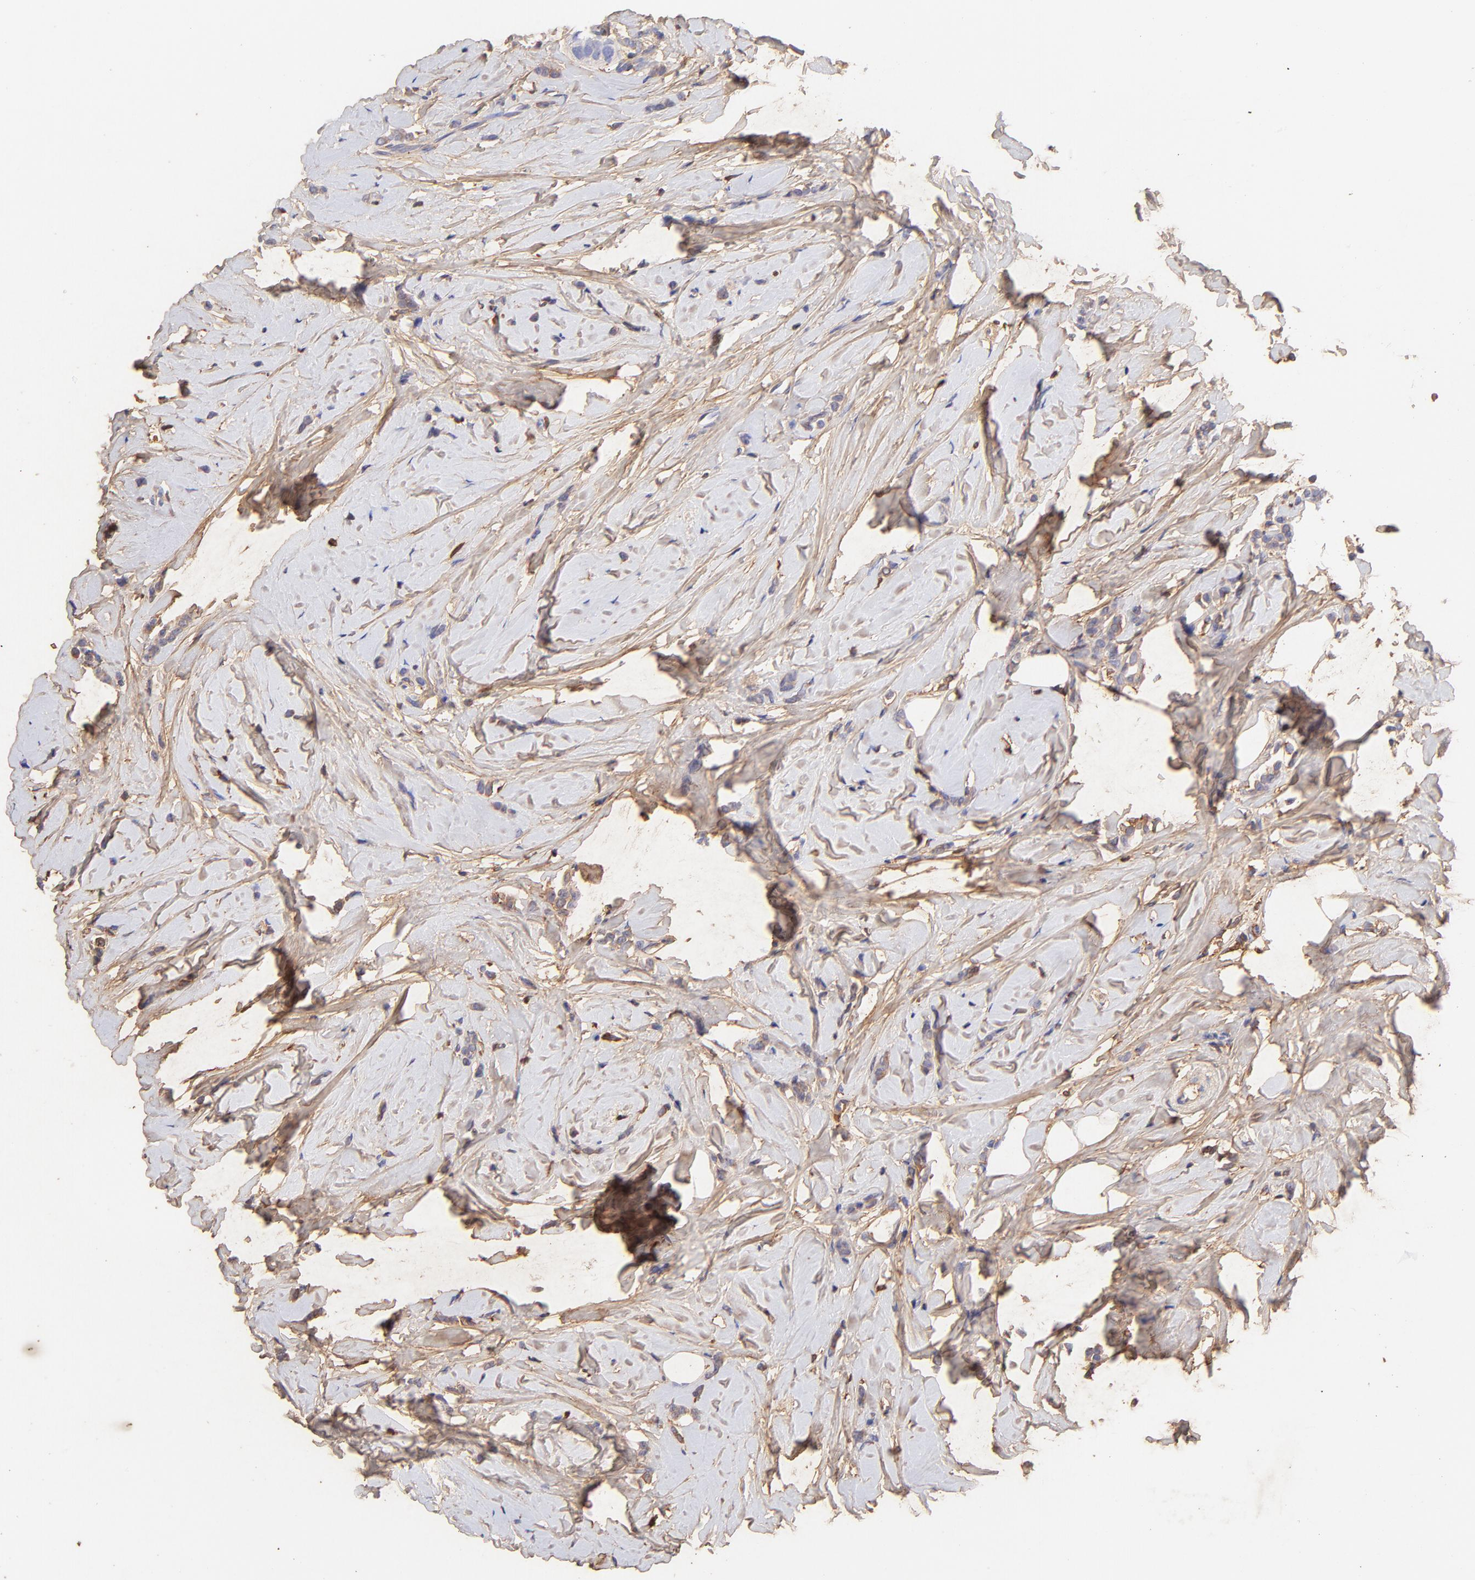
{"staining": {"intensity": "weak", "quantity": ">75%", "location": "cytoplasmic/membranous"}, "tissue": "breast cancer", "cell_type": "Tumor cells", "image_type": "cancer", "snomed": [{"axis": "morphology", "description": "Lobular carcinoma"}, {"axis": "topography", "description": "Breast"}], "caption": "Breast cancer (lobular carcinoma) tissue shows weak cytoplasmic/membranous positivity in about >75% of tumor cells", "gene": "BGN", "patient": {"sex": "female", "age": 64}}